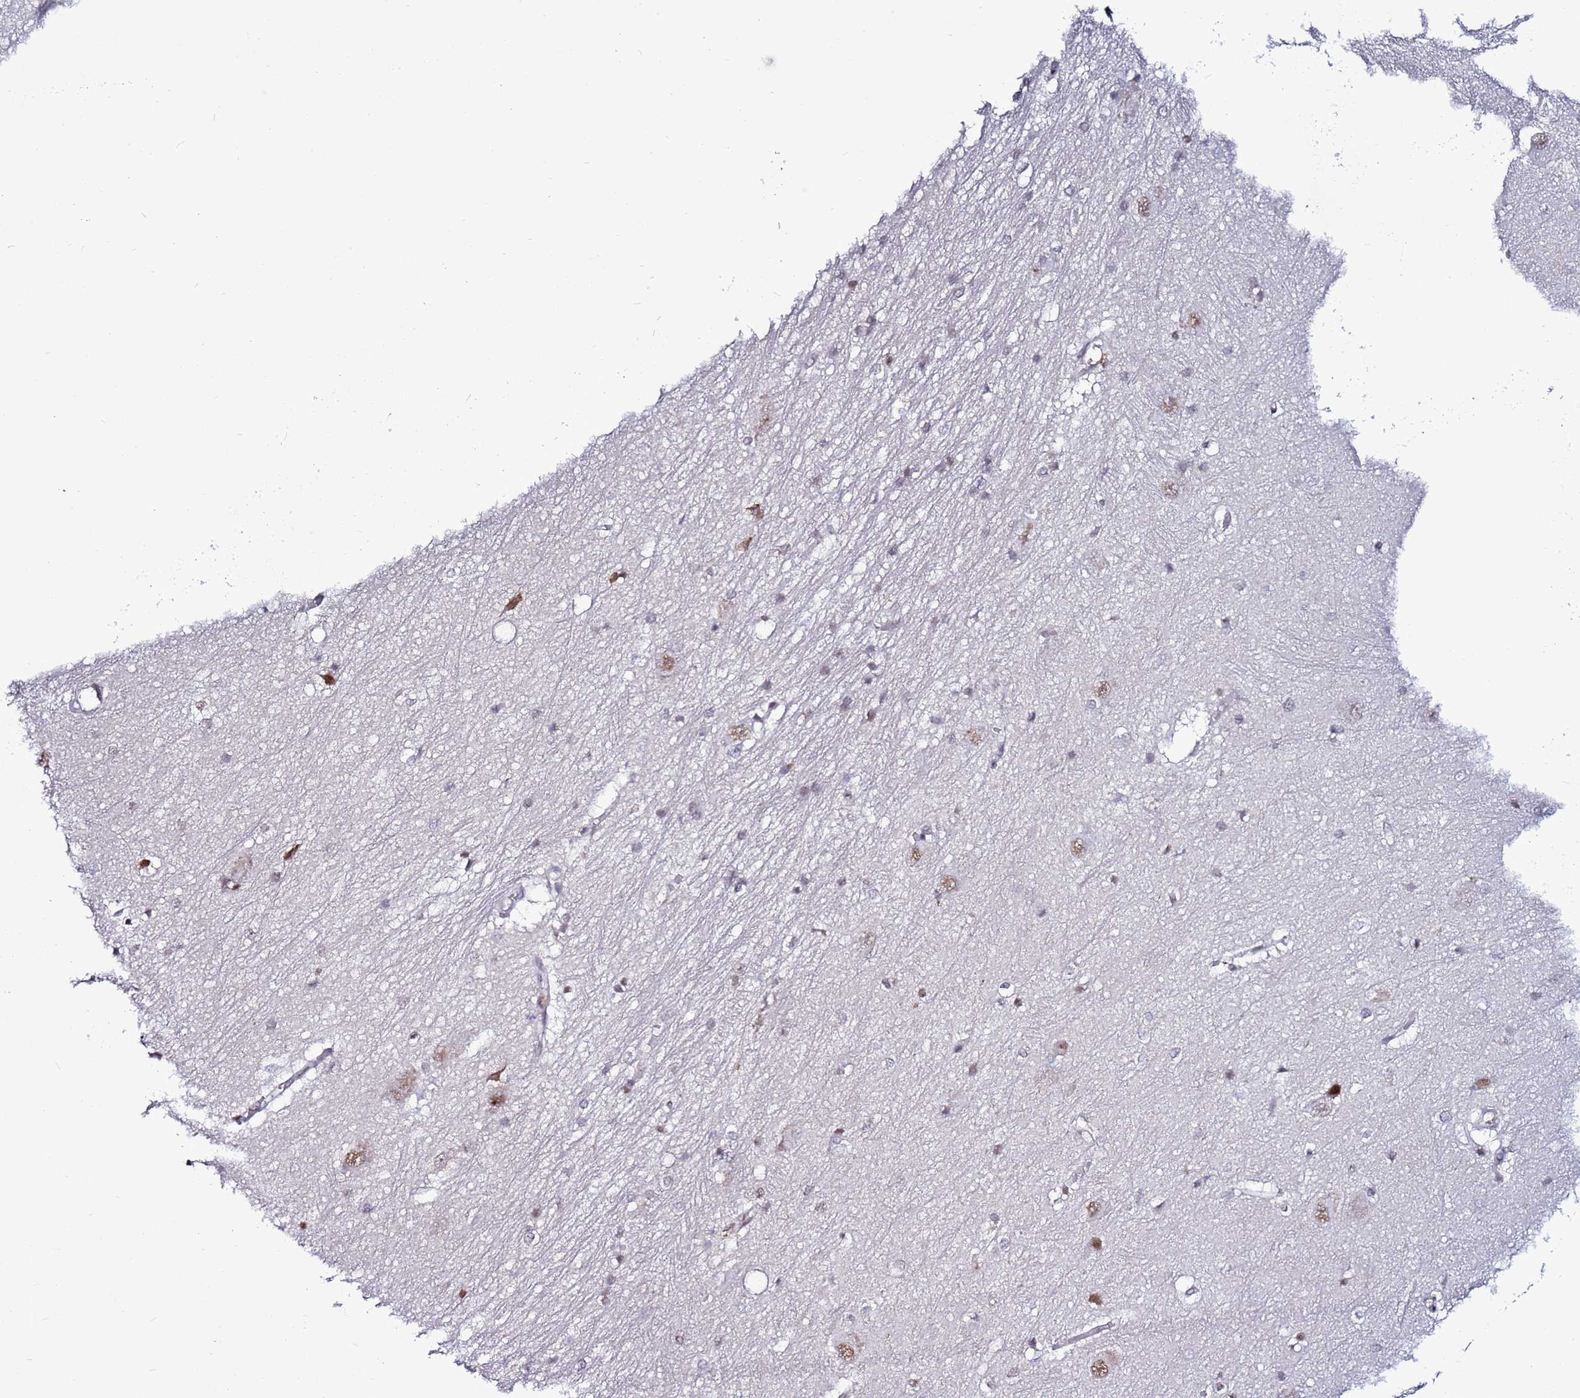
{"staining": {"intensity": "negative", "quantity": "none", "location": "none"}, "tissue": "caudate", "cell_type": "Glial cells", "image_type": "normal", "snomed": [{"axis": "morphology", "description": "Normal tissue, NOS"}, {"axis": "topography", "description": "Lateral ventricle wall"}], "caption": "IHC image of unremarkable caudate stained for a protein (brown), which displays no positivity in glial cells. (DAB (3,3'-diaminobenzidine) immunohistochemistry (IHC), high magnification).", "gene": "PSMA7", "patient": {"sex": "male", "age": 37}}